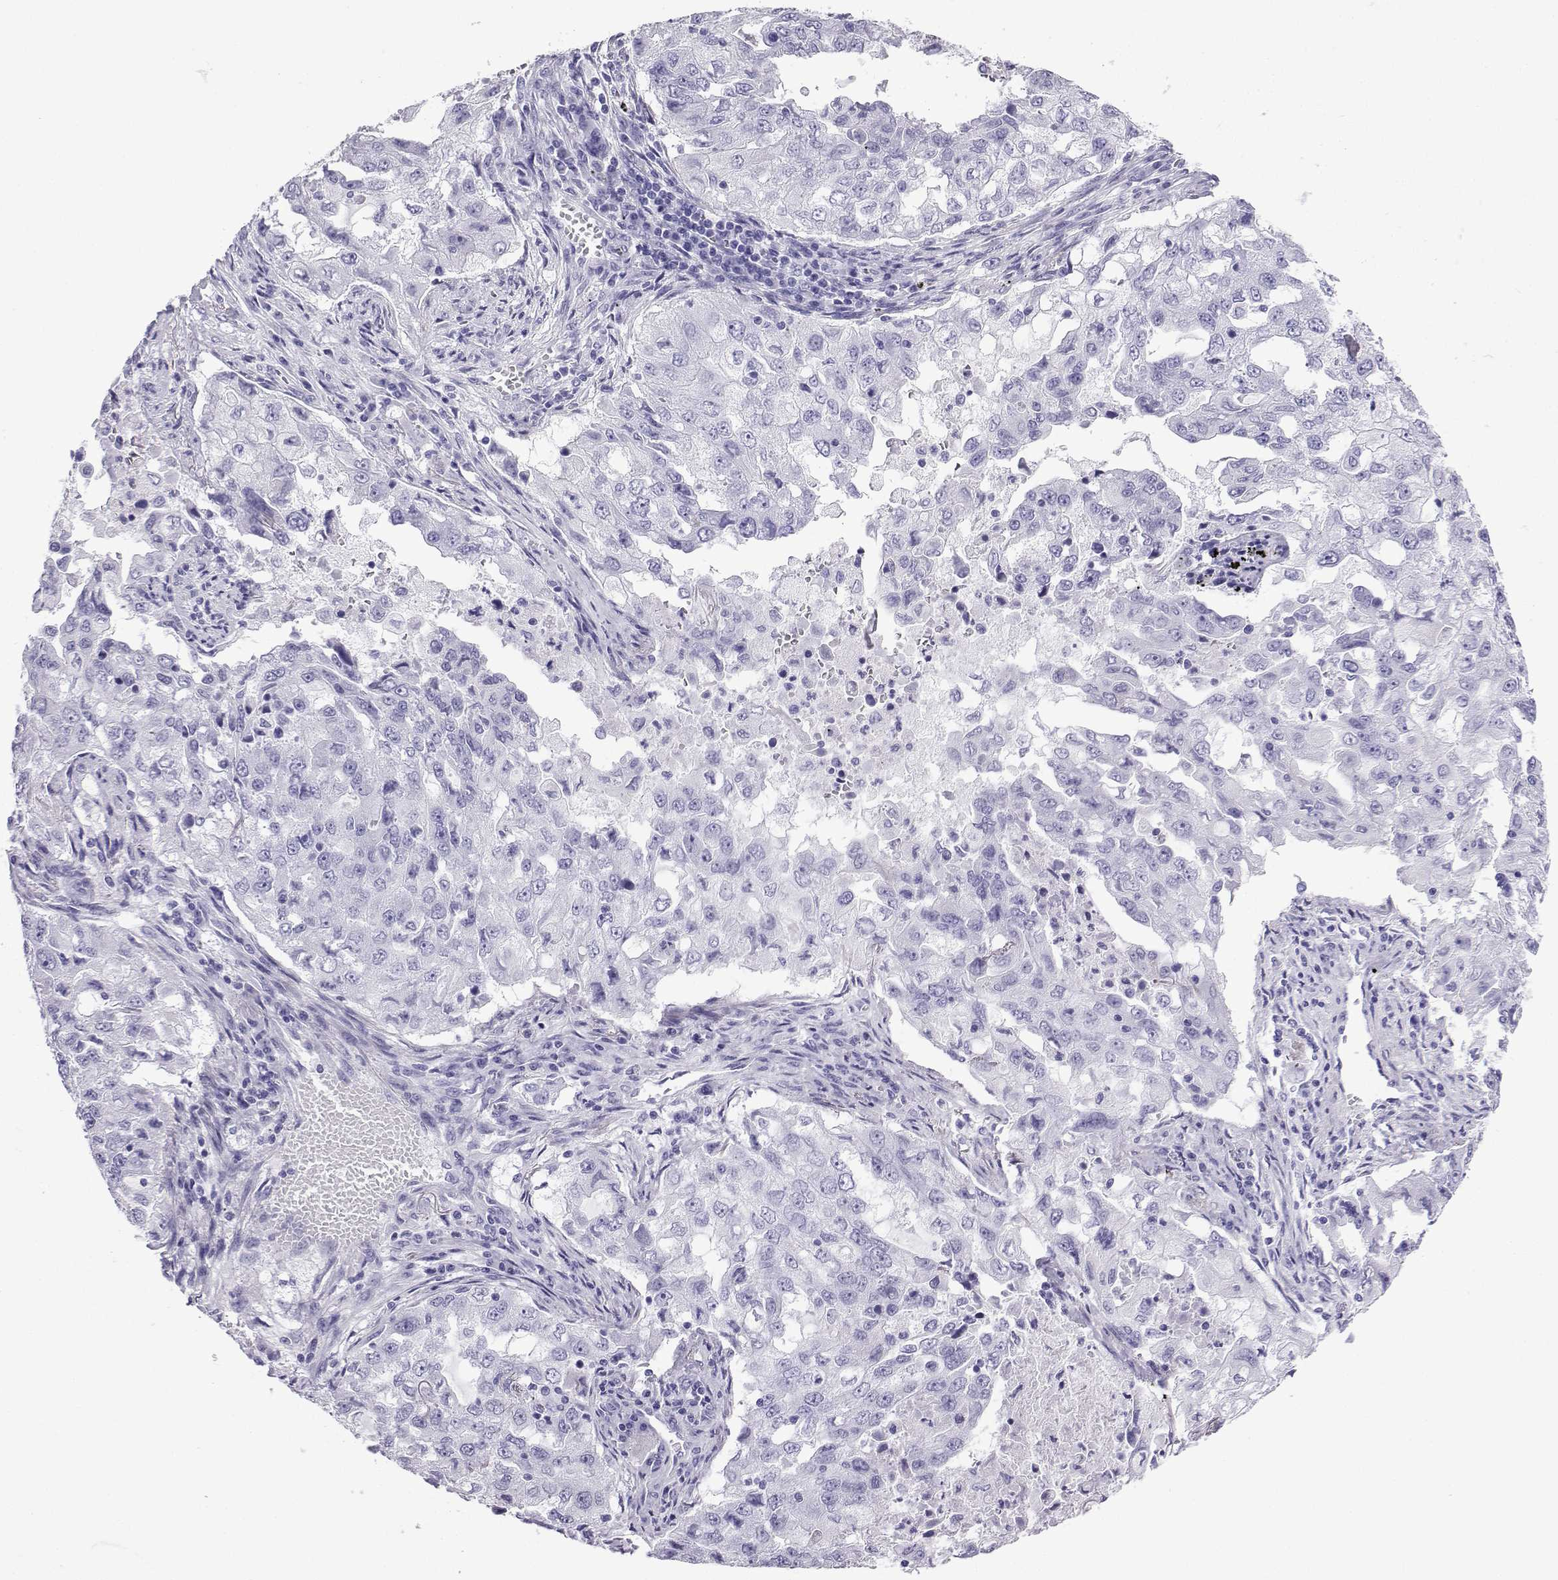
{"staining": {"intensity": "negative", "quantity": "none", "location": "none"}, "tissue": "lung cancer", "cell_type": "Tumor cells", "image_type": "cancer", "snomed": [{"axis": "morphology", "description": "Adenocarcinoma, NOS"}, {"axis": "topography", "description": "Lung"}], "caption": "Image shows no significant protein expression in tumor cells of adenocarcinoma (lung). (DAB (3,3'-diaminobenzidine) IHC with hematoxylin counter stain).", "gene": "KCNF1", "patient": {"sex": "female", "age": 61}}